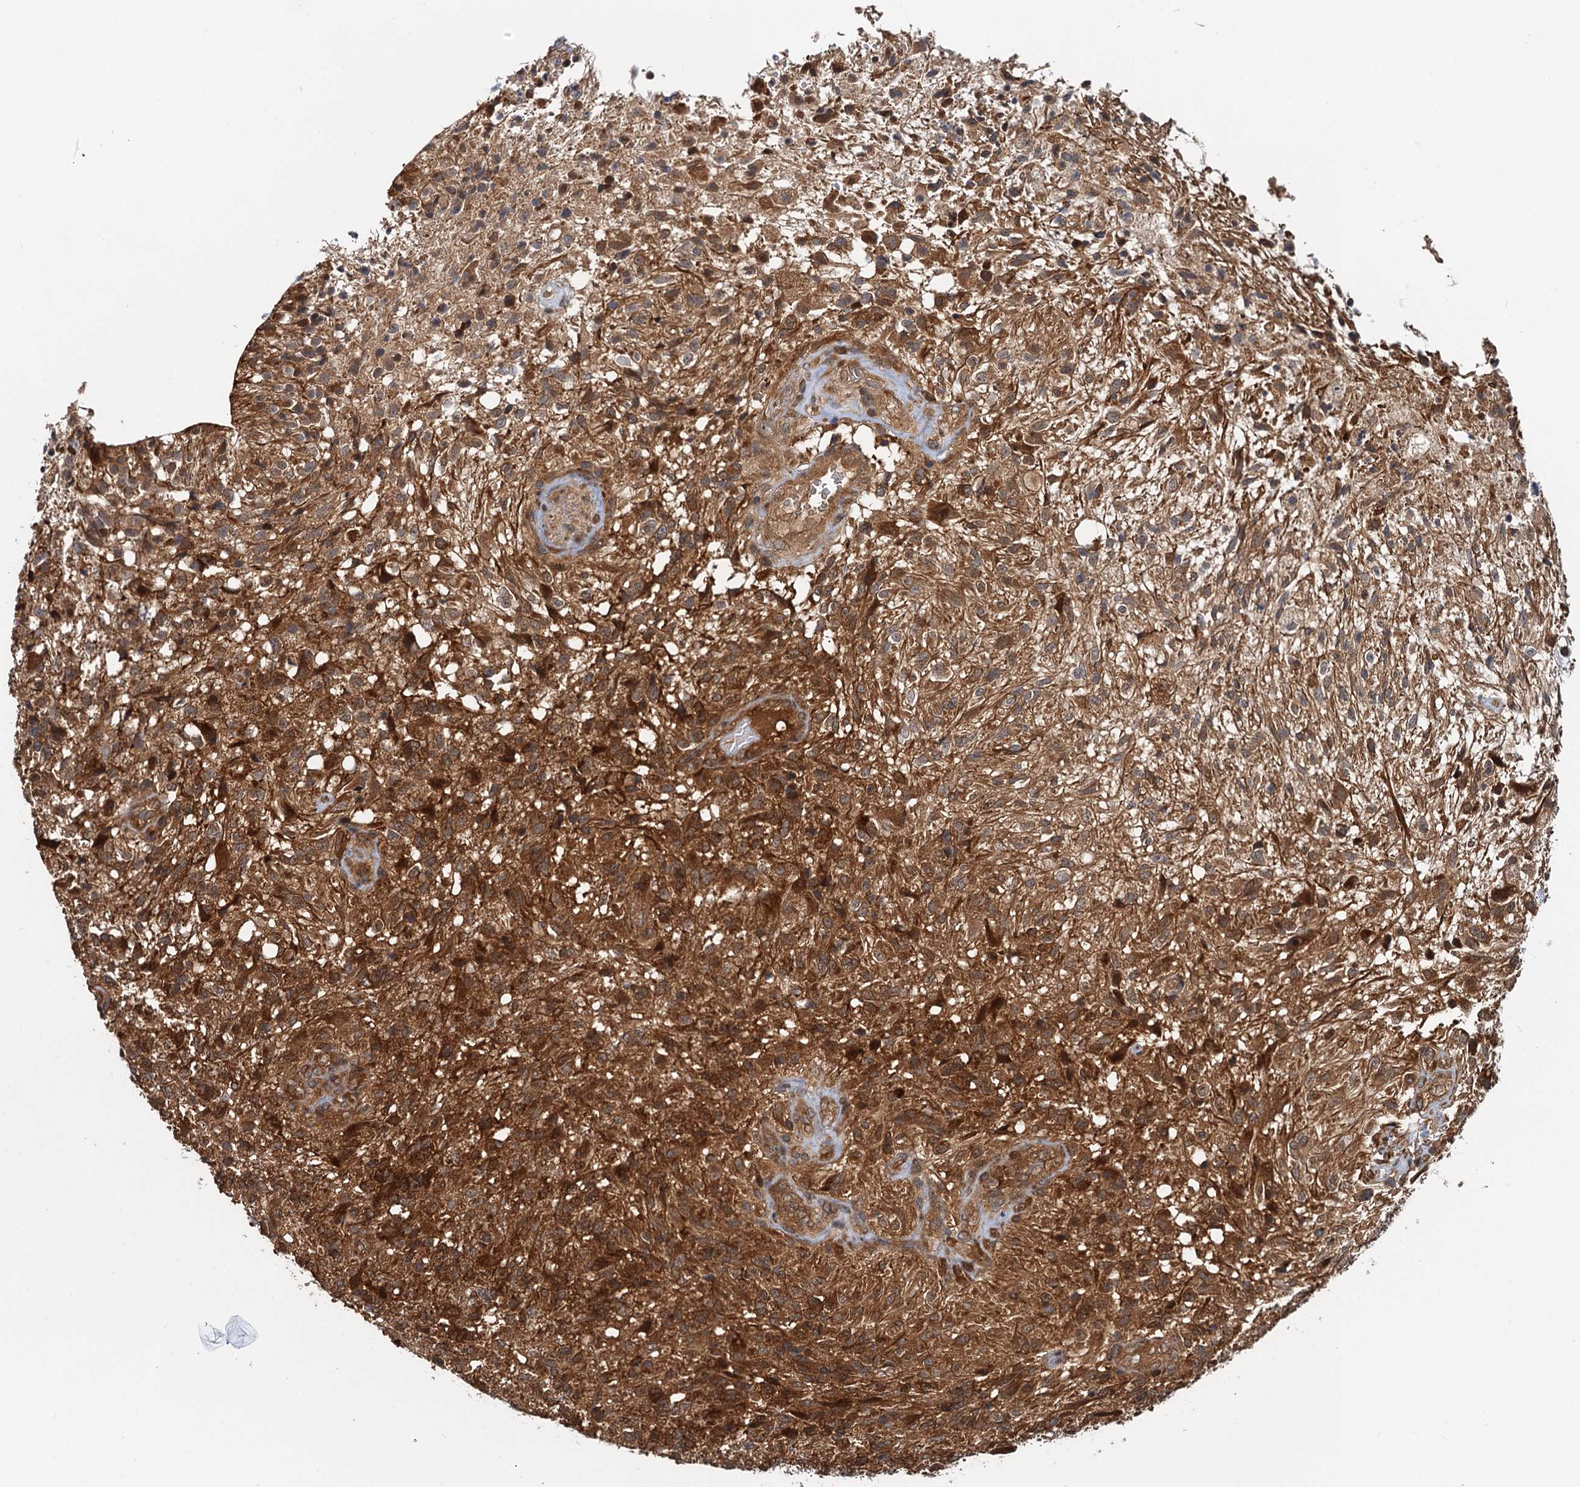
{"staining": {"intensity": "moderate", "quantity": ">75%", "location": "cytoplasmic/membranous,nuclear"}, "tissue": "glioma", "cell_type": "Tumor cells", "image_type": "cancer", "snomed": [{"axis": "morphology", "description": "Glioma, malignant, High grade"}, {"axis": "topography", "description": "Brain"}], "caption": "High-grade glioma (malignant) stained with DAB (3,3'-diaminobenzidine) IHC shows medium levels of moderate cytoplasmic/membranous and nuclear staining in about >75% of tumor cells.", "gene": "AAGAB", "patient": {"sex": "male", "age": 56}}